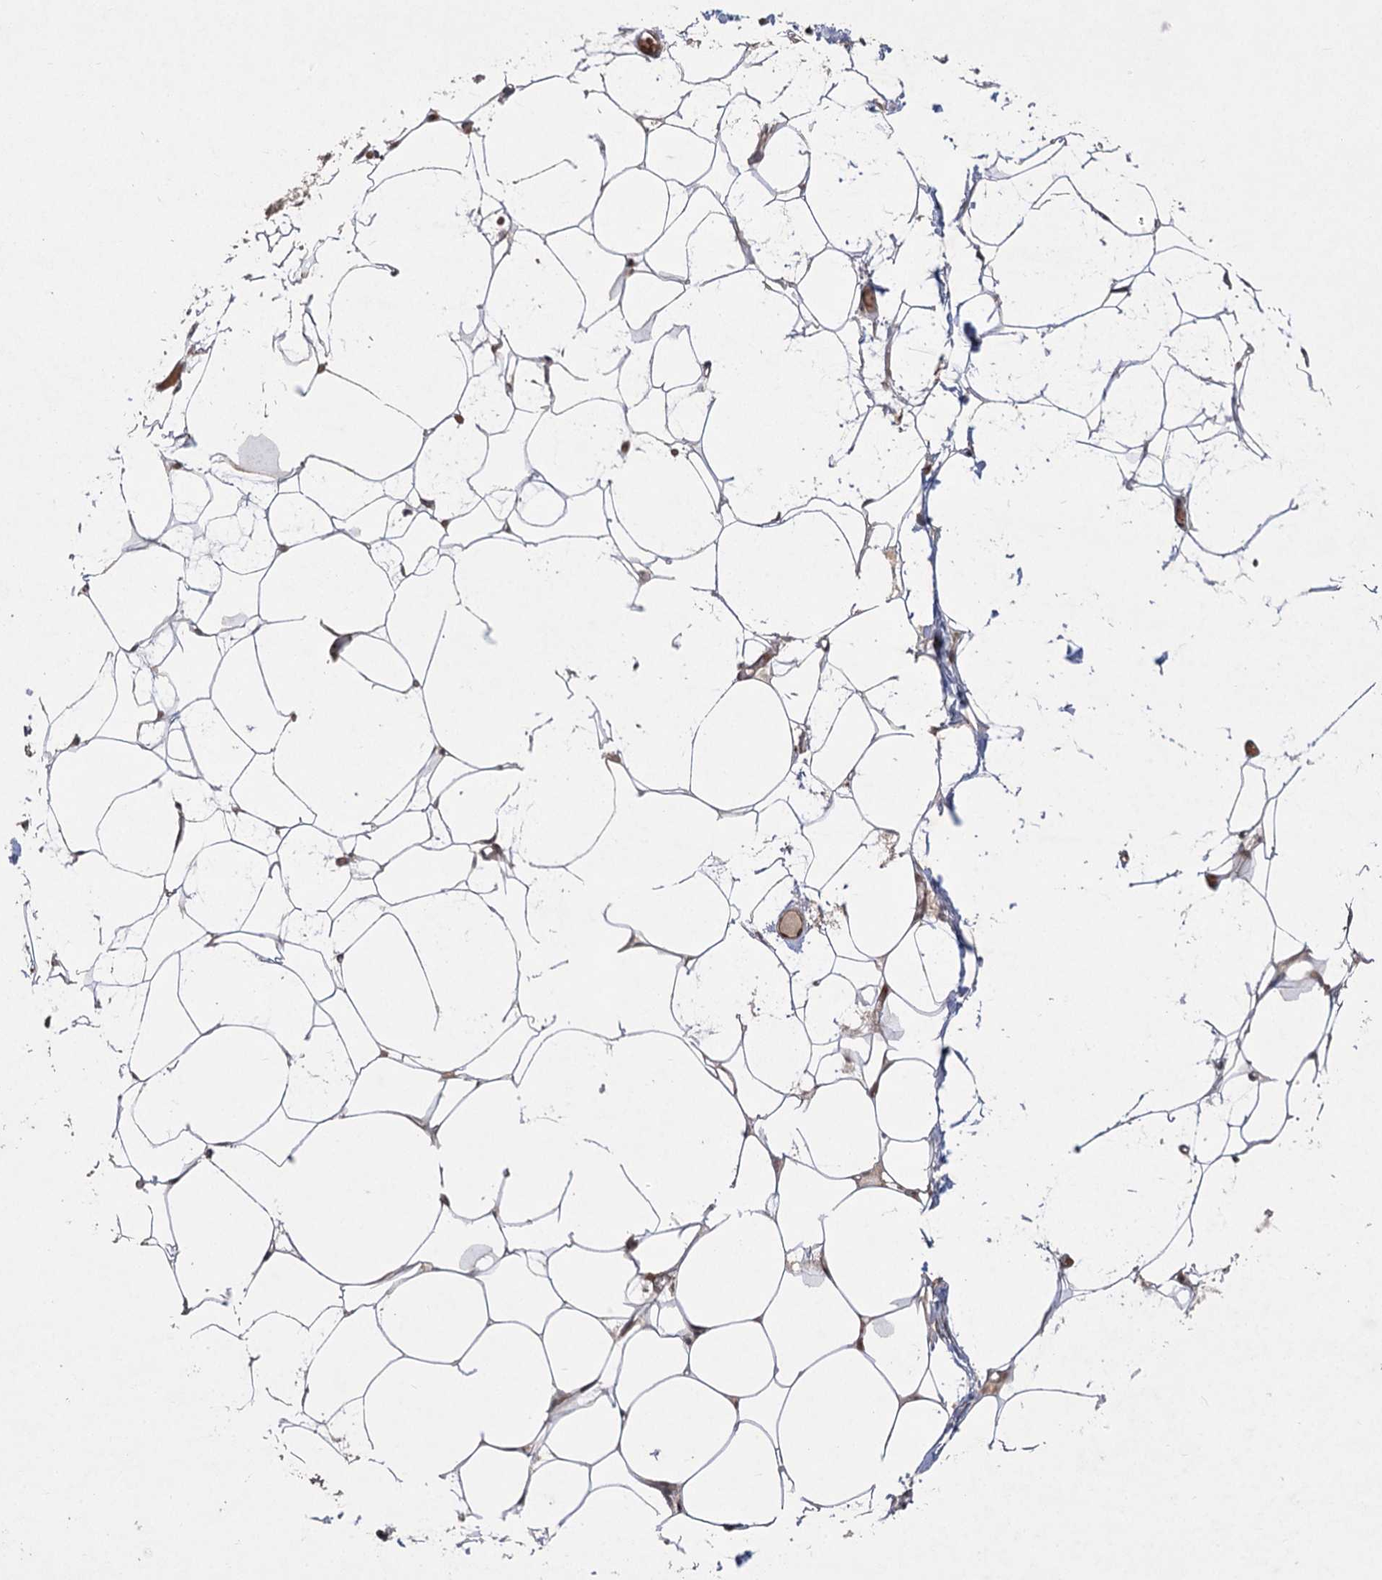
{"staining": {"intensity": "moderate", "quantity": "25%-75%", "location": "cytoplasmic/membranous,nuclear"}, "tissue": "adipose tissue", "cell_type": "Adipocytes", "image_type": "normal", "snomed": [{"axis": "morphology", "description": "Normal tissue, NOS"}, {"axis": "topography", "description": "Breast"}], "caption": "Adipocytes reveal moderate cytoplasmic/membranous,nuclear expression in about 25%-75% of cells in unremarkable adipose tissue.", "gene": "TENM2", "patient": {"sex": "female", "age": 23}}